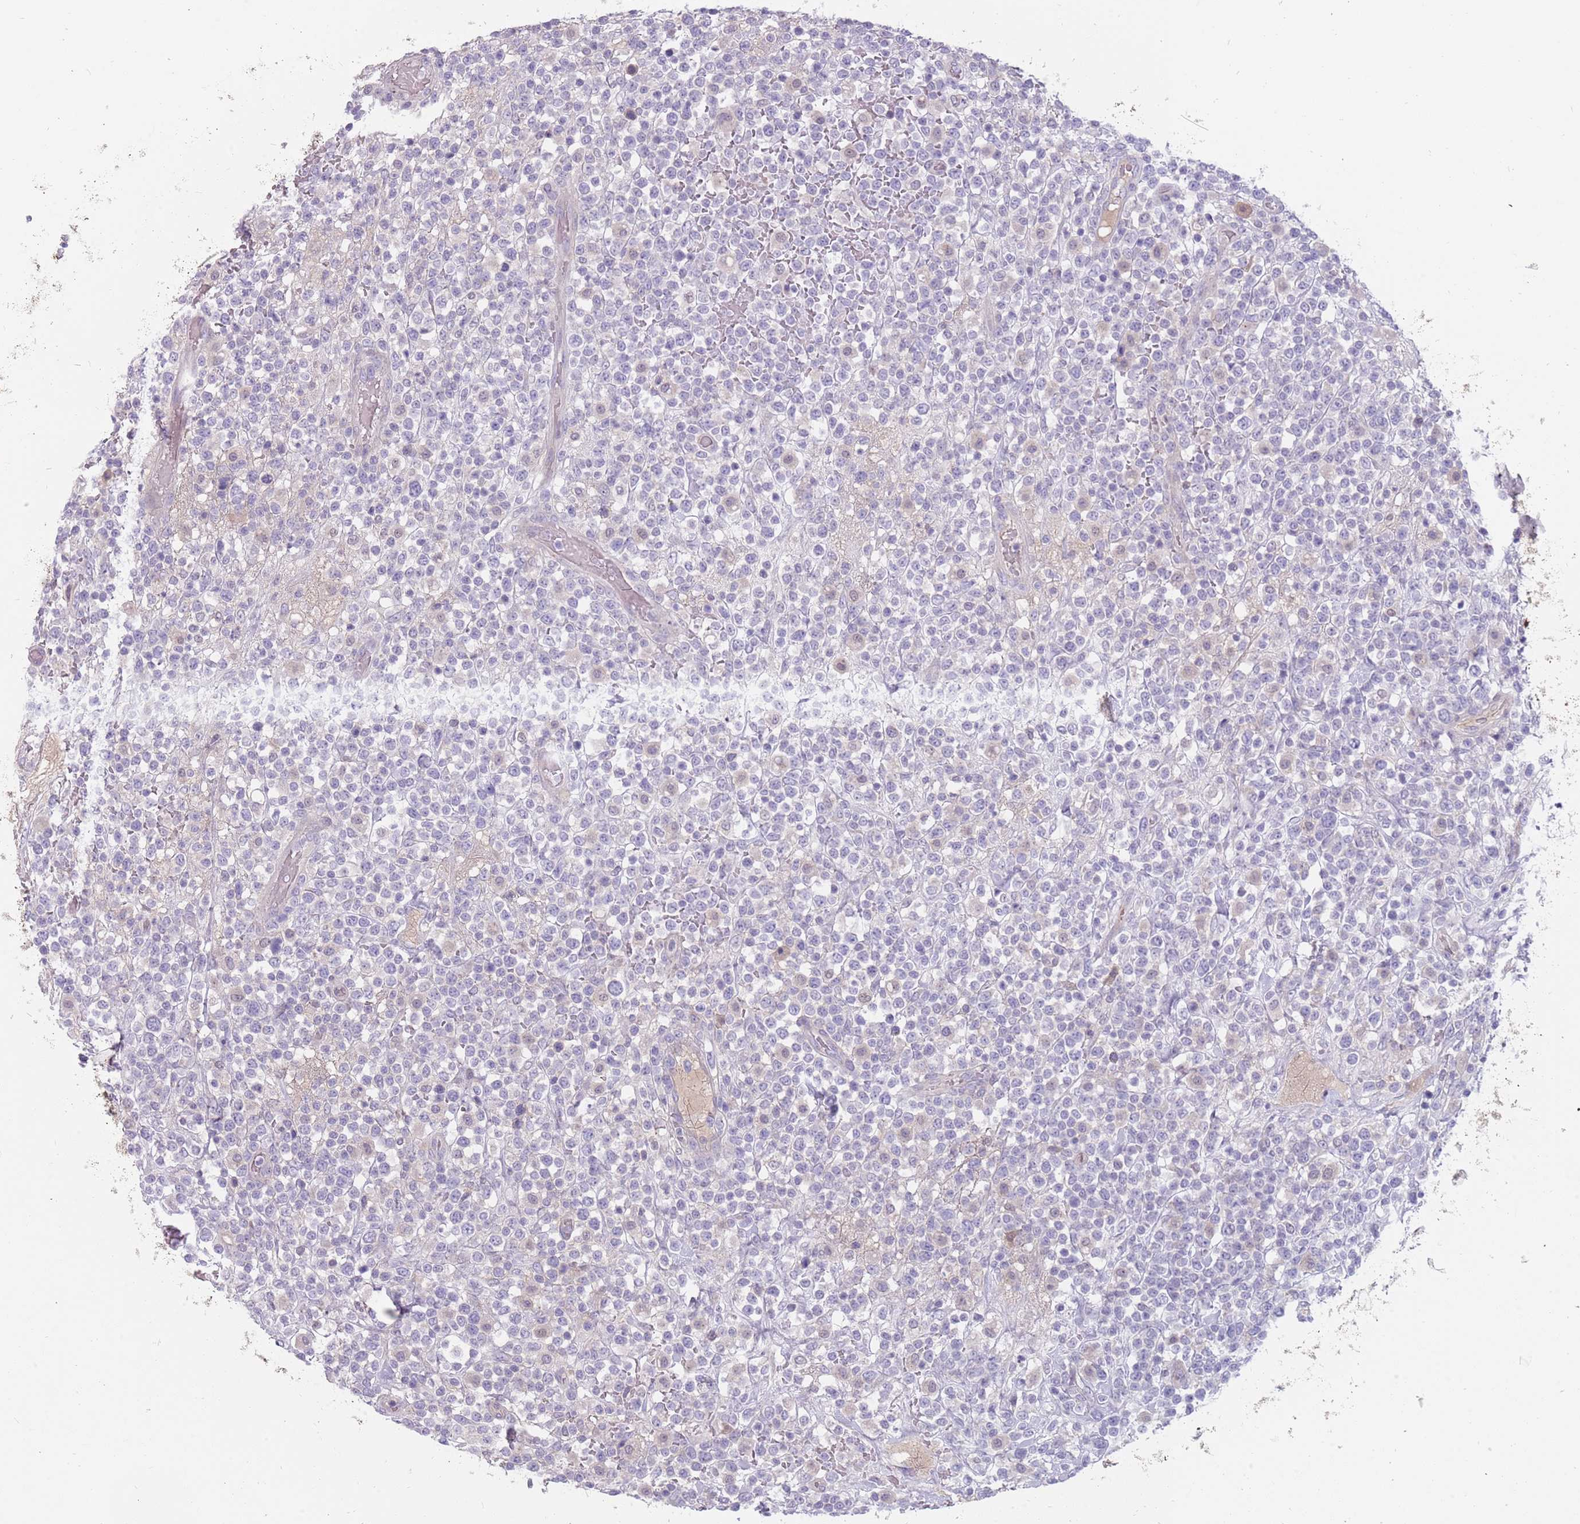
{"staining": {"intensity": "negative", "quantity": "none", "location": "none"}, "tissue": "lymphoma", "cell_type": "Tumor cells", "image_type": "cancer", "snomed": [{"axis": "morphology", "description": "Malignant lymphoma, non-Hodgkin's type, High grade"}, {"axis": "topography", "description": "Colon"}], "caption": "This is an IHC histopathology image of human lymphoma. There is no staining in tumor cells.", "gene": "DDX4", "patient": {"sex": "female", "age": 53}}